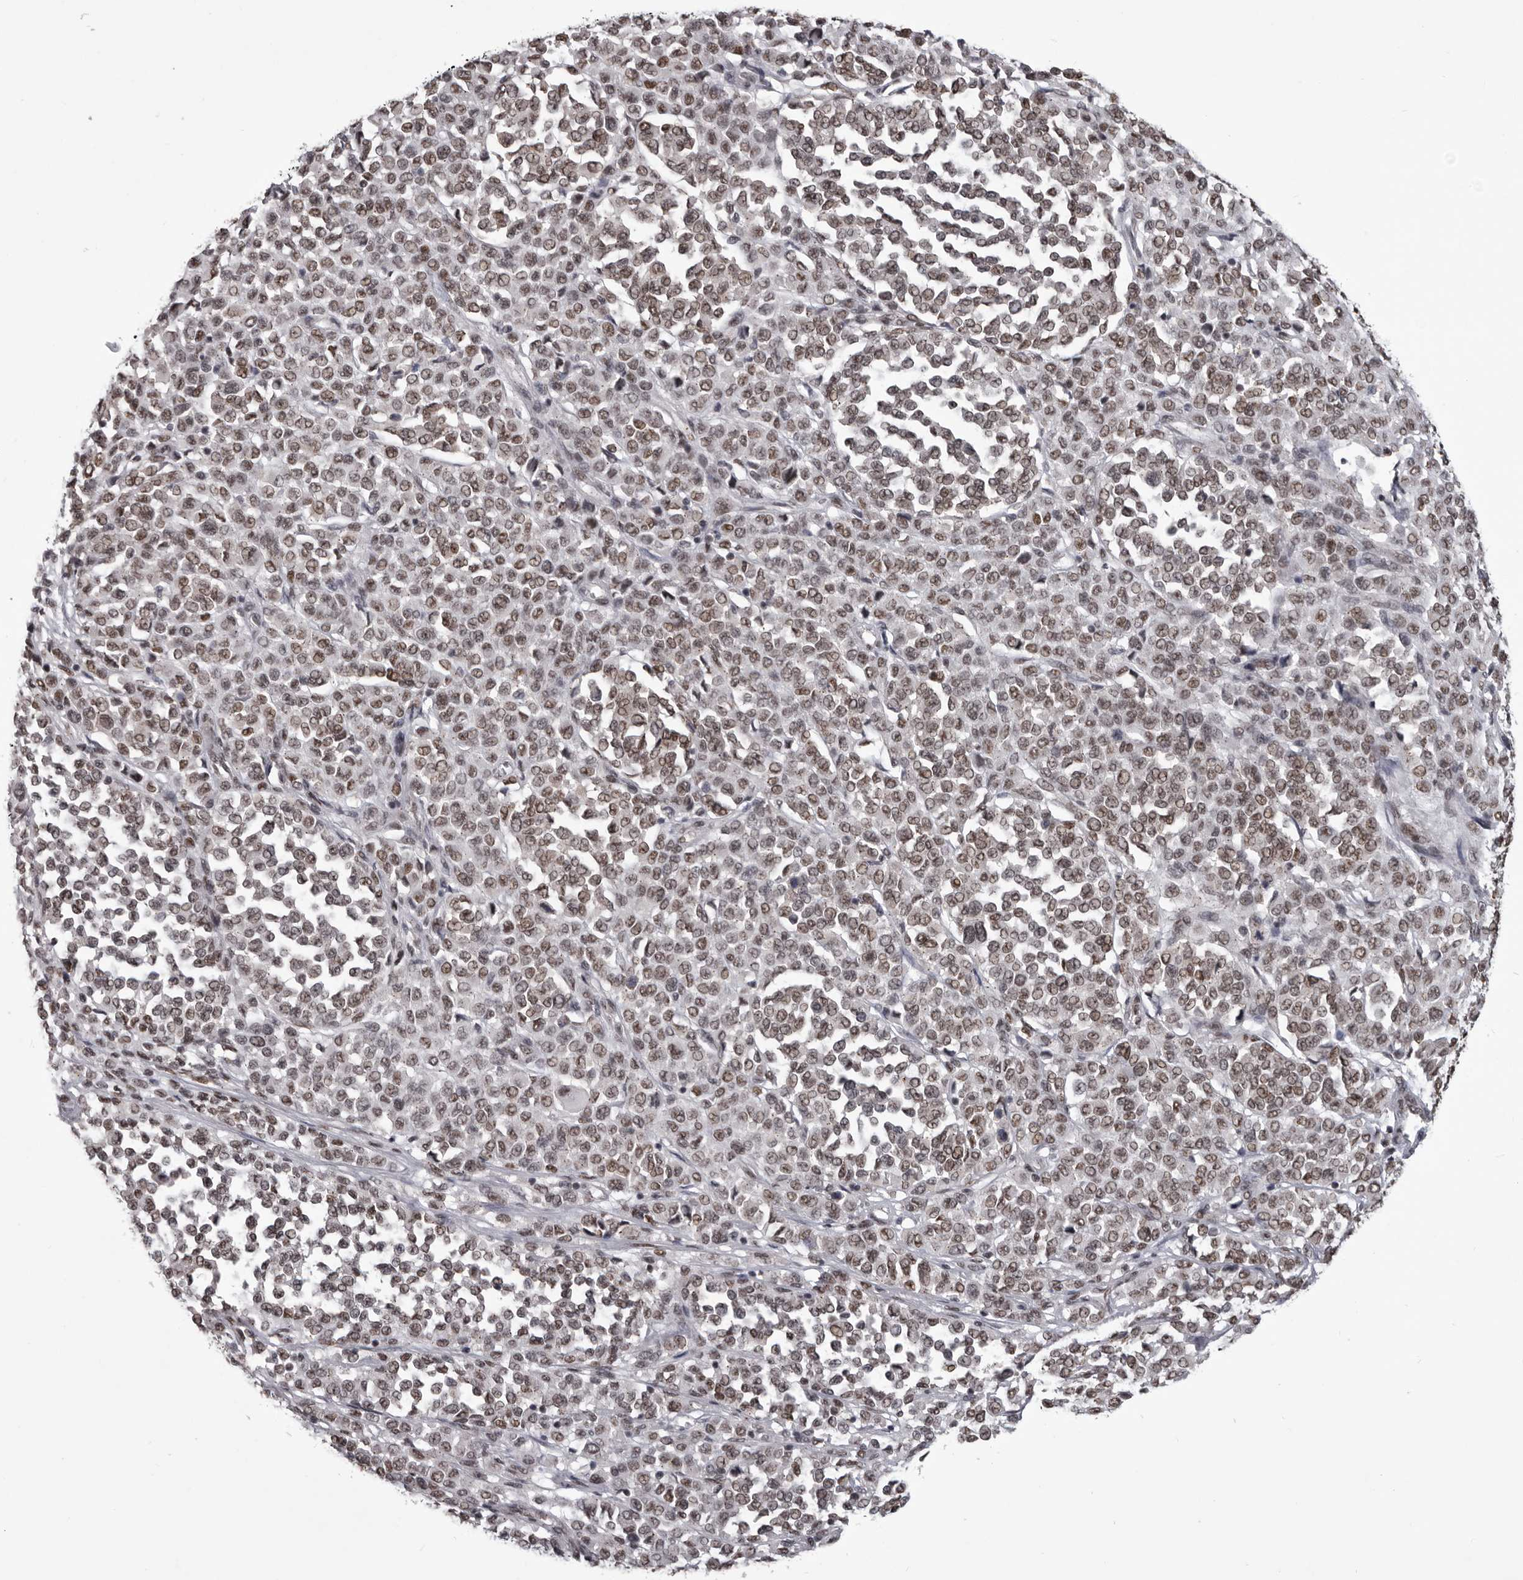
{"staining": {"intensity": "moderate", "quantity": ">75%", "location": "nuclear"}, "tissue": "melanoma", "cell_type": "Tumor cells", "image_type": "cancer", "snomed": [{"axis": "morphology", "description": "Malignant melanoma, Metastatic site"}, {"axis": "topography", "description": "Pancreas"}], "caption": "A micrograph showing moderate nuclear expression in about >75% of tumor cells in malignant melanoma (metastatic site), as visualized by brown immunohistochemical staining.", "gene": "NUMA1", "patient": {"sex": "female", "age": 30}}